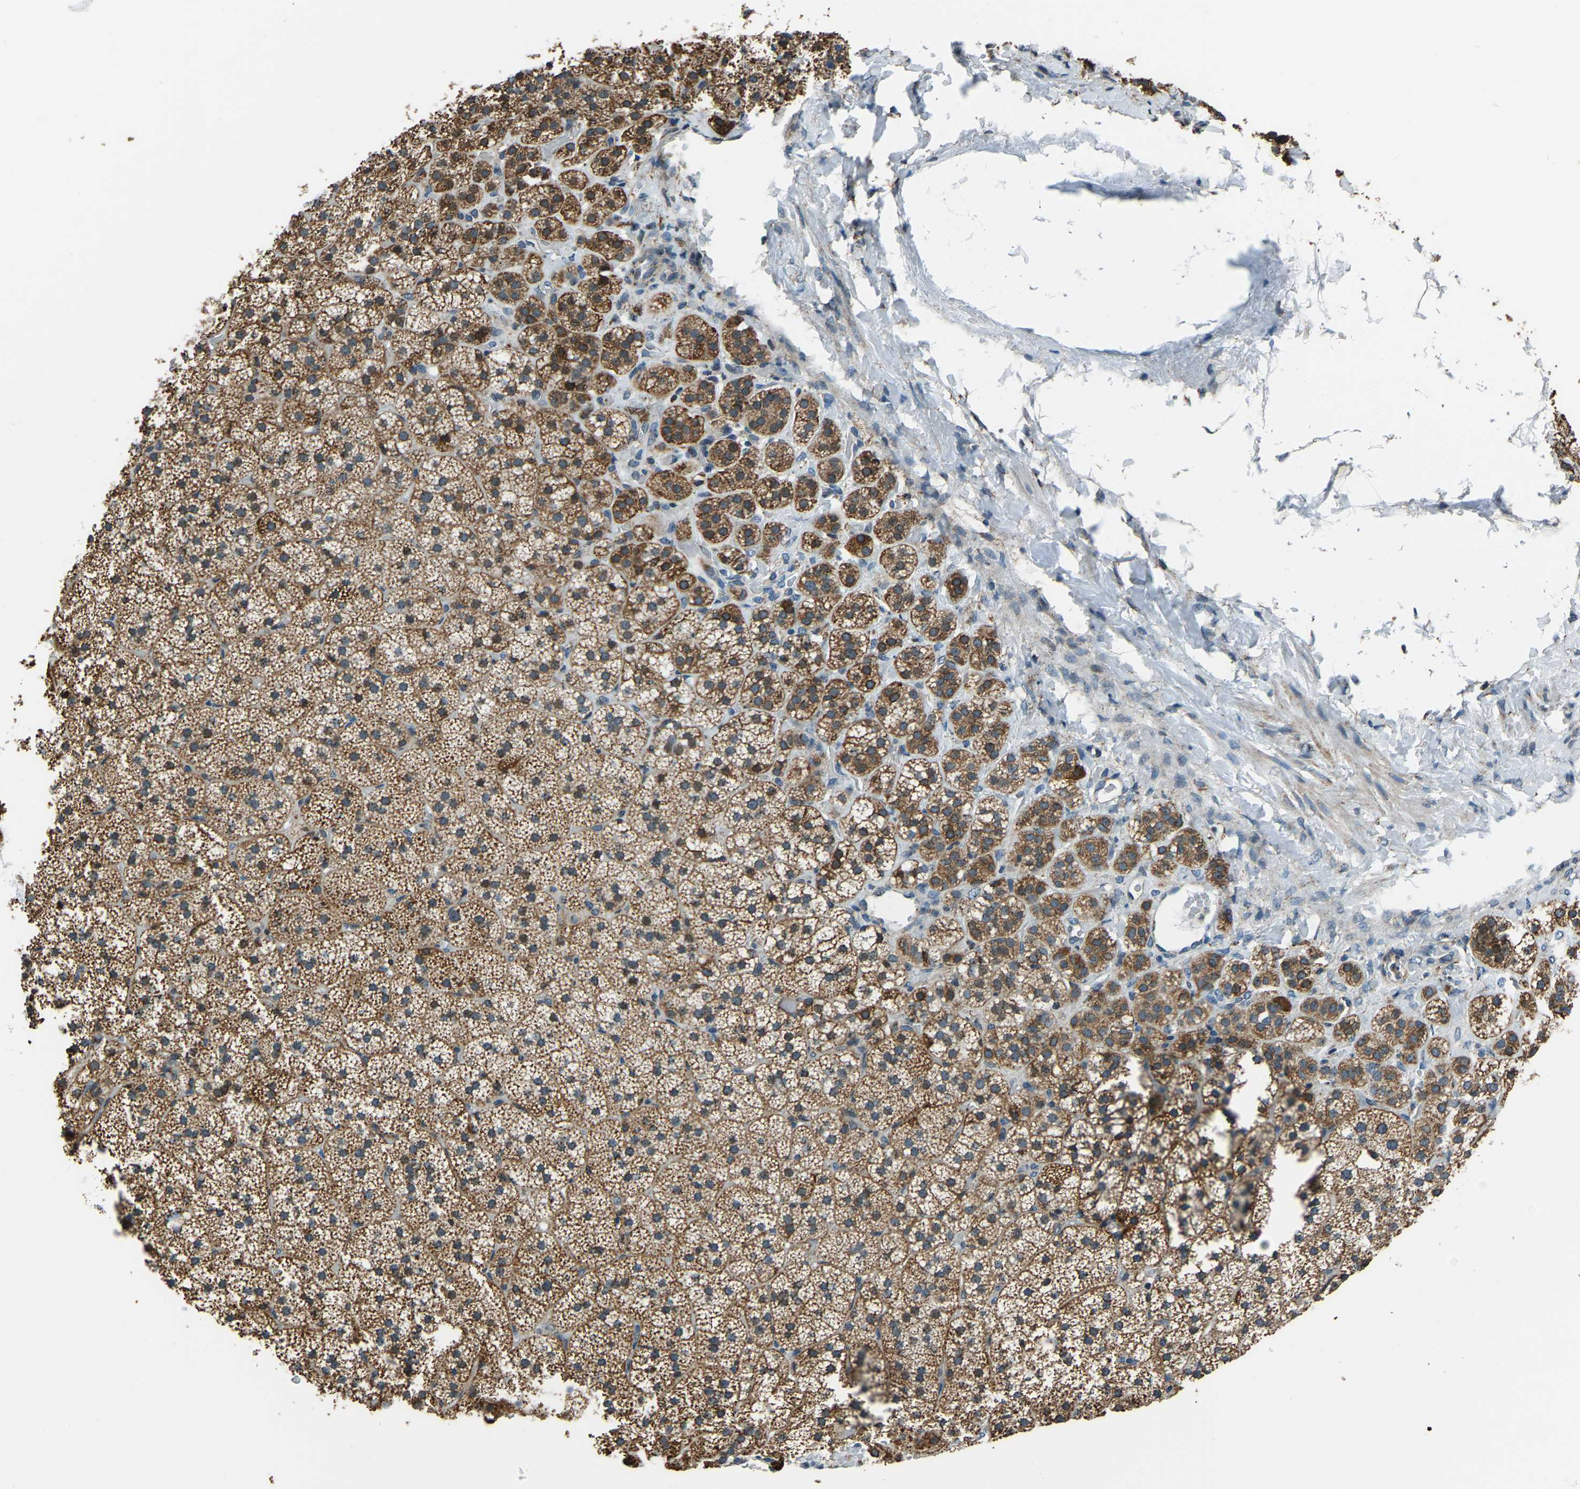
{"staining": {"intensity": "strong", "quantity": ">75%", "location": "cytoplasmic/membranous"}, "tissue": "adrenal gland", "cell_type": "Glandular cells", "image_type": "normal", "snomed": [{"axis": "morphology", "description": "Normal tissue, NOS"}, {"axis": "topography", "description": "Adrenal gland"}], "caption": "Immunohistochemical staining of unremarkable human adrenal gland displays >75% levels of strong cytoplasmic/membranous protein staining in about >75% of glandular cells. The protein is shown in brown color, while the nuclei are stained blue.", "gene": "RBM33", "patient": {"sex": "female", "age": 44}}